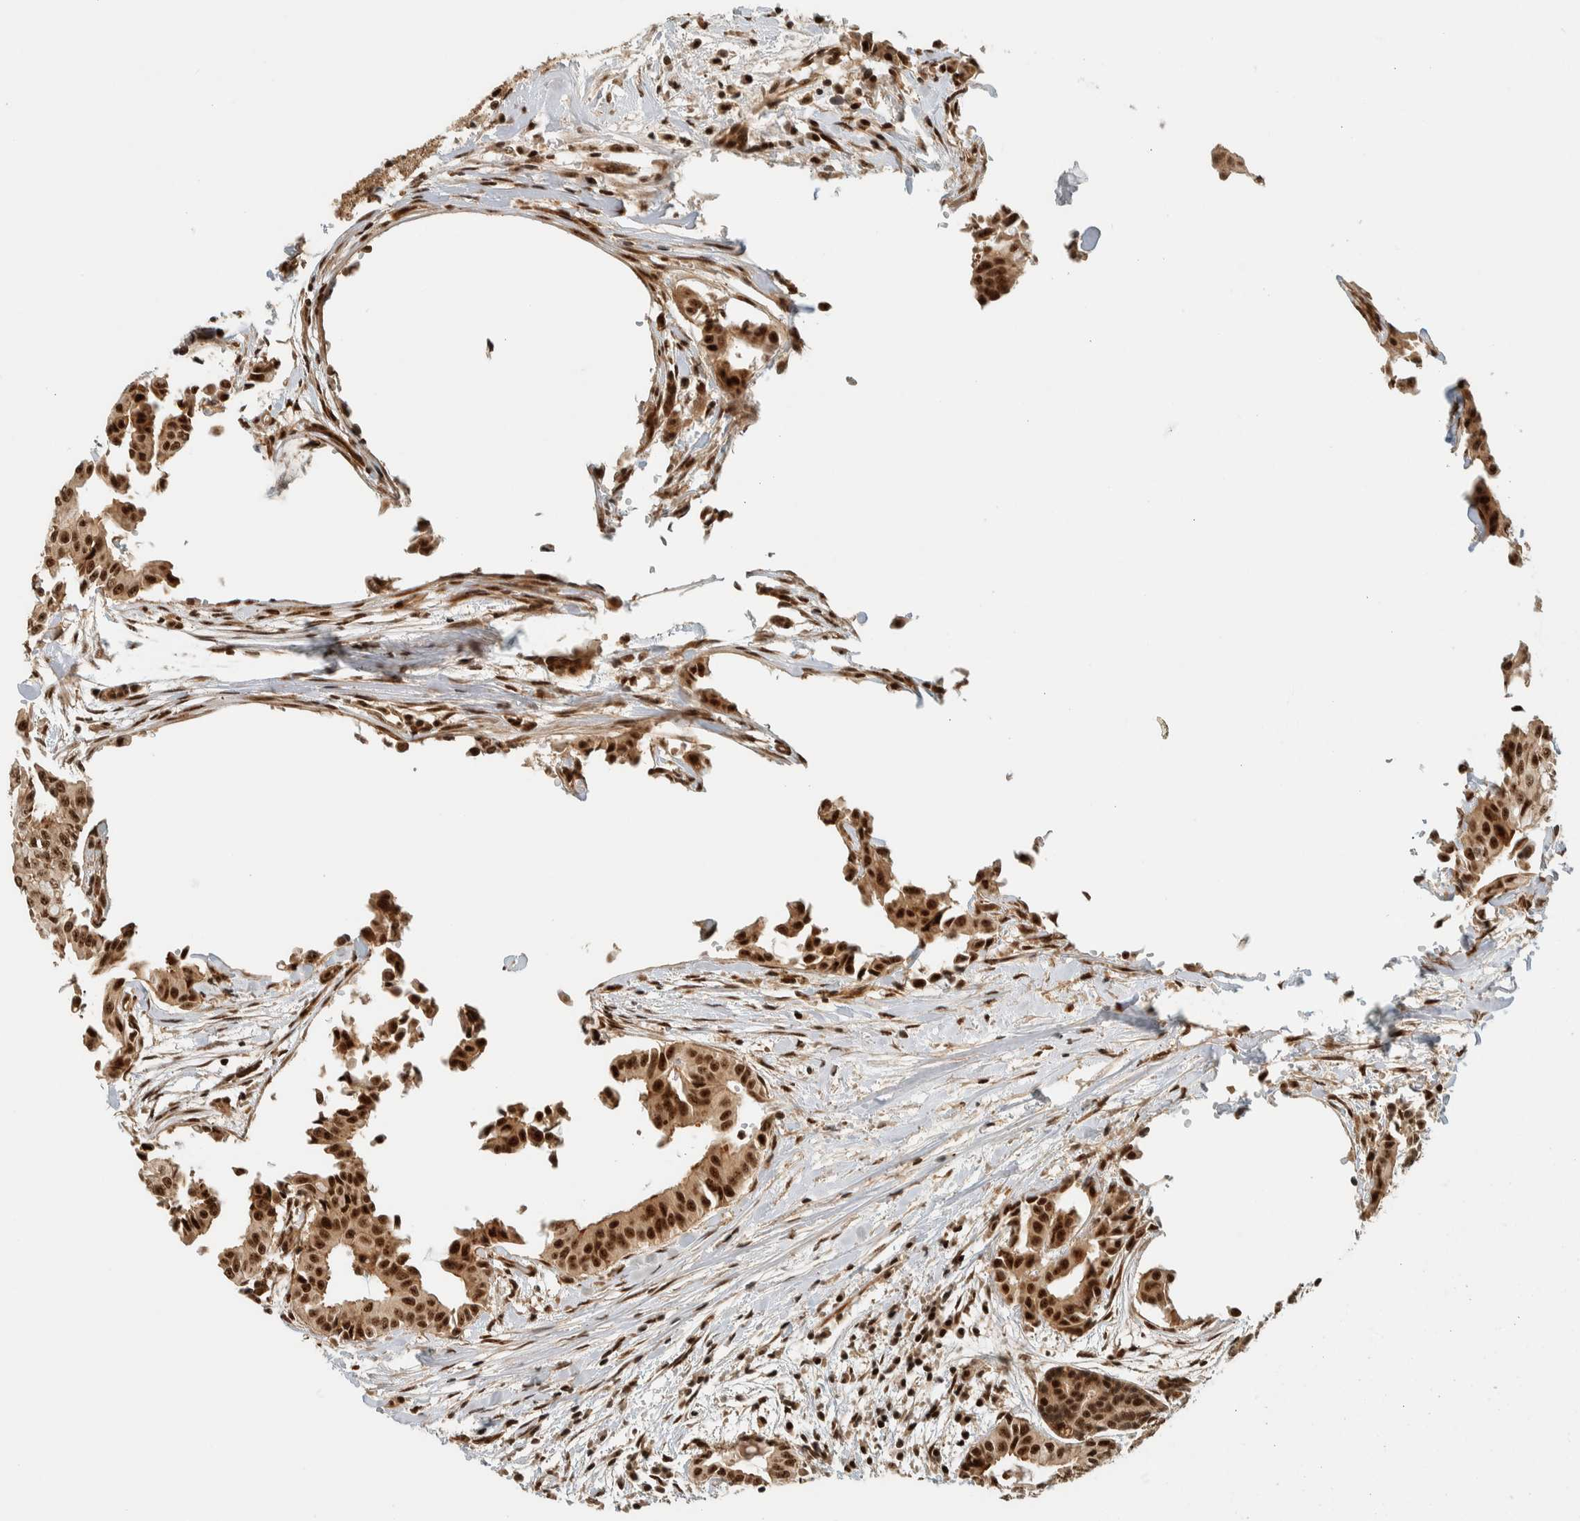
{"staining": {"intensity": "strong", "quantity": ">75%", "location": "nuclear"}, "tissue": "head and neck cancer", "cell_type": "Tumor cells", "image_type": "cancer", "snomed": [{"axis": "morphology", "description": "Adenocarcinoma, NOS"}, {"axis": "topography", "description": "Salivary gland"}, {"axis": "topography", "description": "Head-Neck"}], "caption": "IHC of human head and neck adenocarcinoma exhibits high levels of strong nuclear expression in approximately >75% of tumor cells.", "gene": "SIK1", "patient": {"sex": "female", "age": 59}}